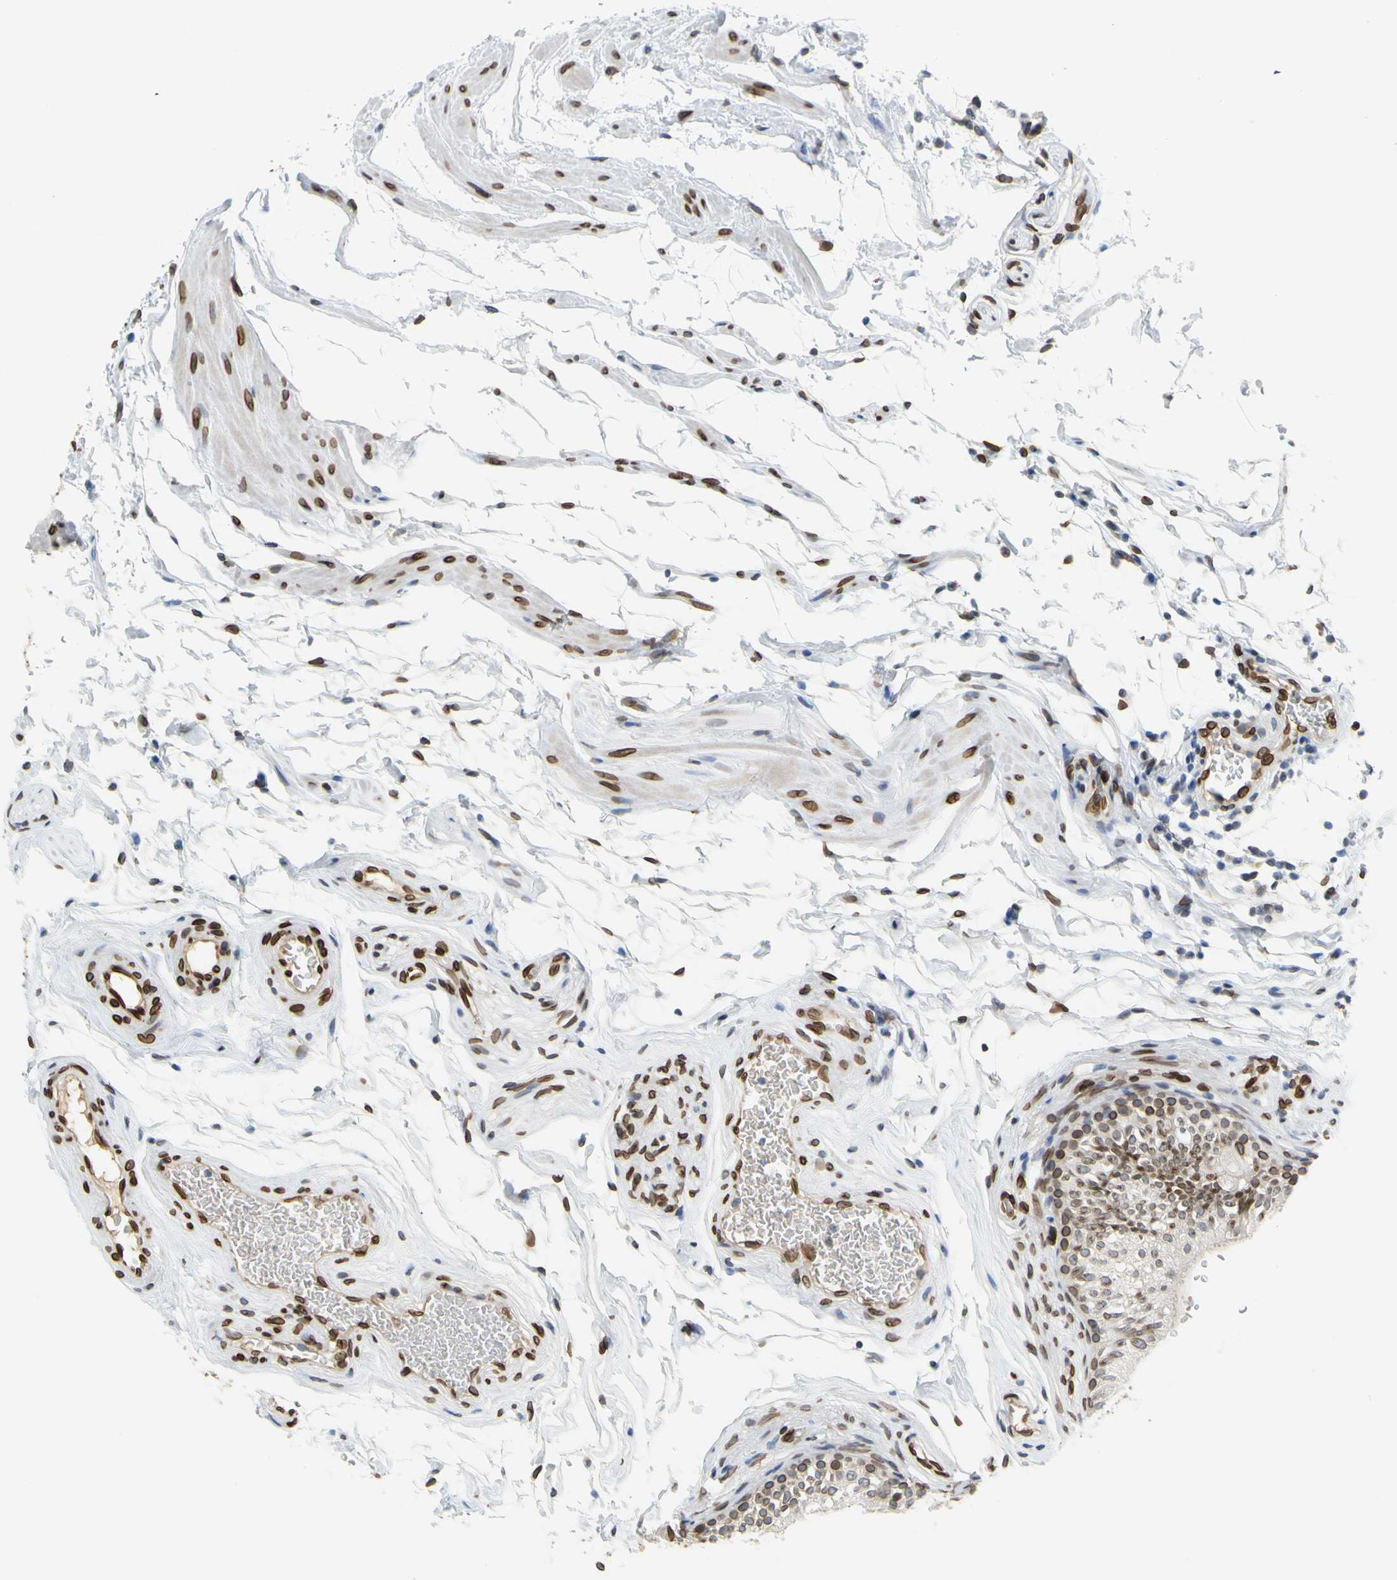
{"staining": {"intensity": "moderate", "quantity": ">75%", "location": "cytoplasmic/membranous,nuclear"}, "tissue": "epididymis", "cell_type": "Glandular cells", "image_type": "normal", "snomed": [{"axis": "morphology", "description": "Normal tissue, NOS"}, {"axis": "topography", "description": "Testis"}, {"axis": "topography", "description": "Epididymis"}], "caption": "Immunohistochemical staining of normal human epididymis displays medium levels of moderate cytoplasmic/membranous,nuclear expression in about >75% of glandular cells. Immunohistochemistry (ihc) stains the protein in brown and the nuclei are stained blue.", "gene": "SUN1", "patient": {"sex": "male", "age": 36}}